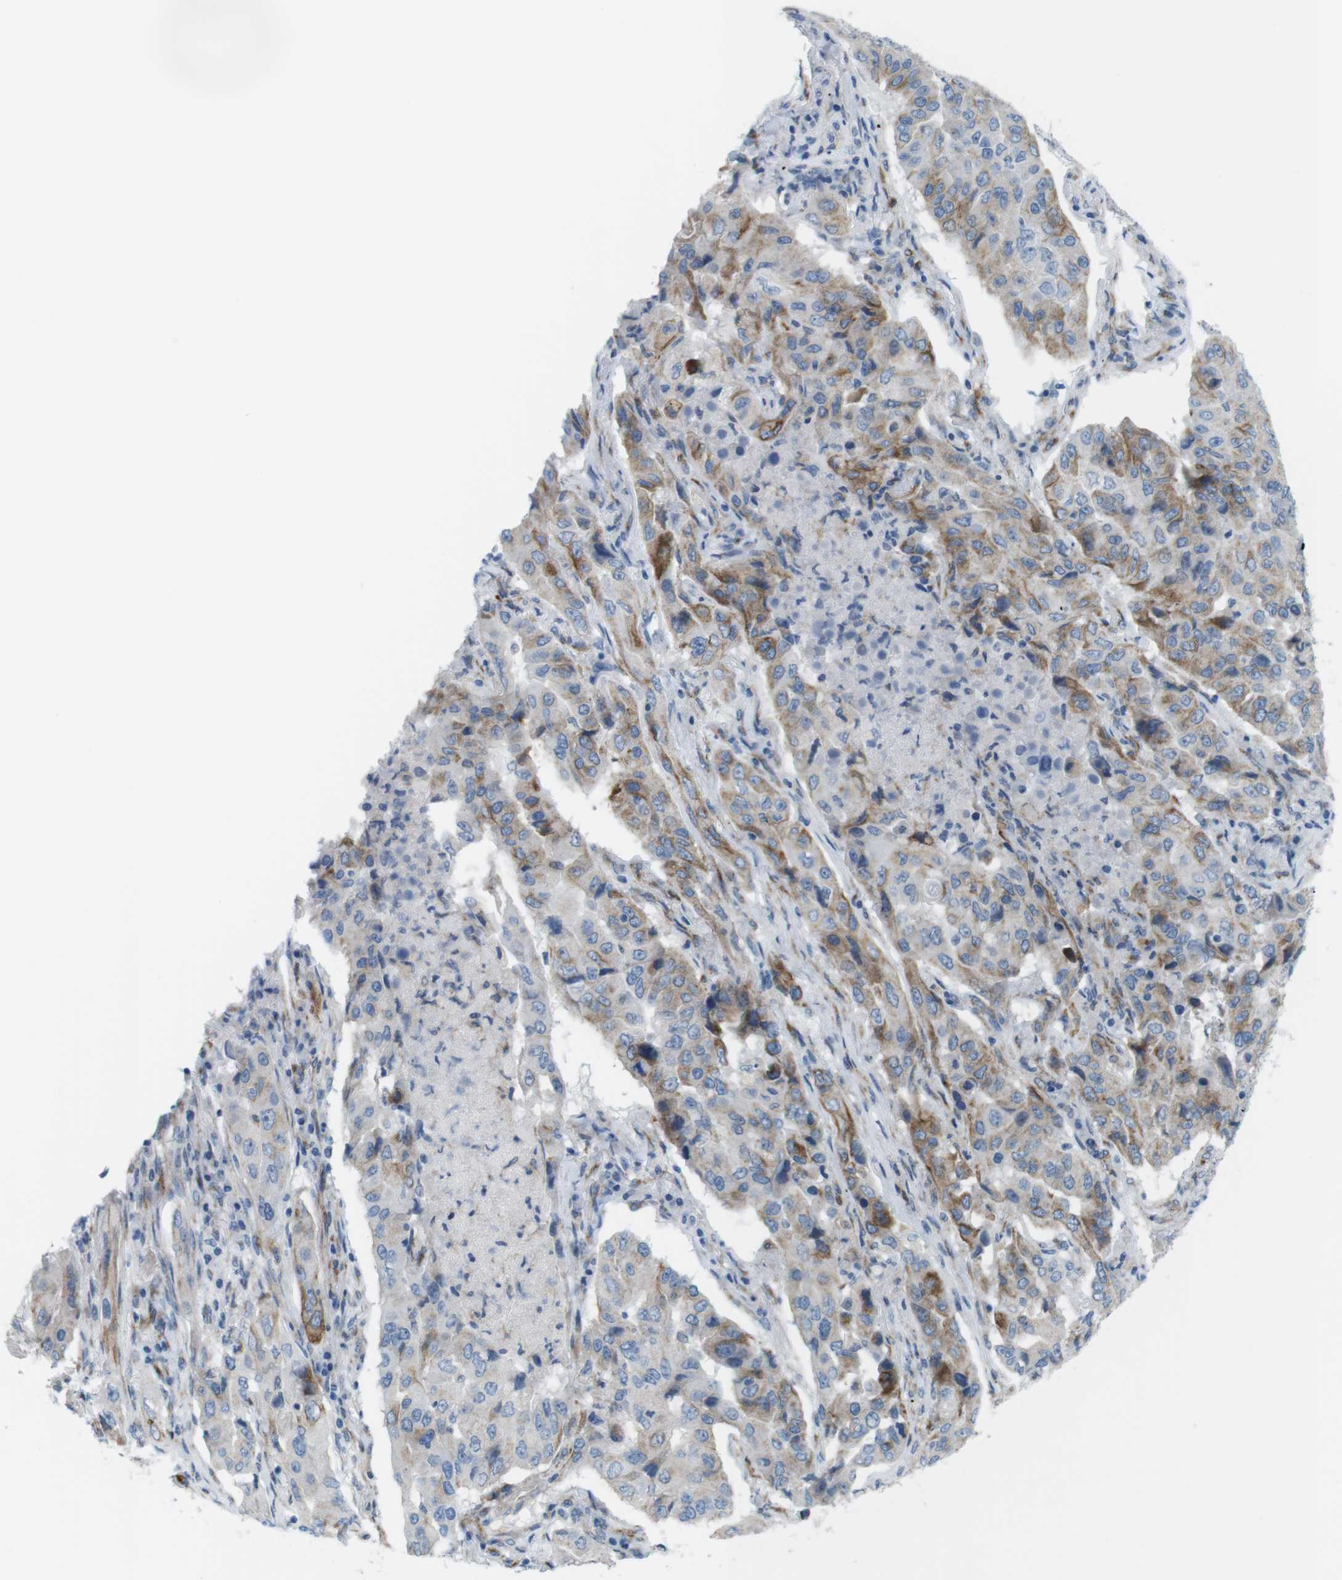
{"staining": {"intensity": "moderate", "quantity": "25%-75%", "location": "cytoplasmic/membranous"}, "tissue": "lung cancer", "cell_type": "Tumor cells", "image_type": "cancer", "snomed": [{"axis": "morphology", "description": "Adenocarcinoma, NOS"}, {"axis": "topography", "description": "Lung"}], "caption": "Immunohistochemical staining of human lung cancer (adenocarcinoma) demonstrates moderate cytoplasmic/membranous protein staining in about 25%-75% of tumor cells.", "gene": "MYH9", "patient": {"sex": "female", "age": 65}}